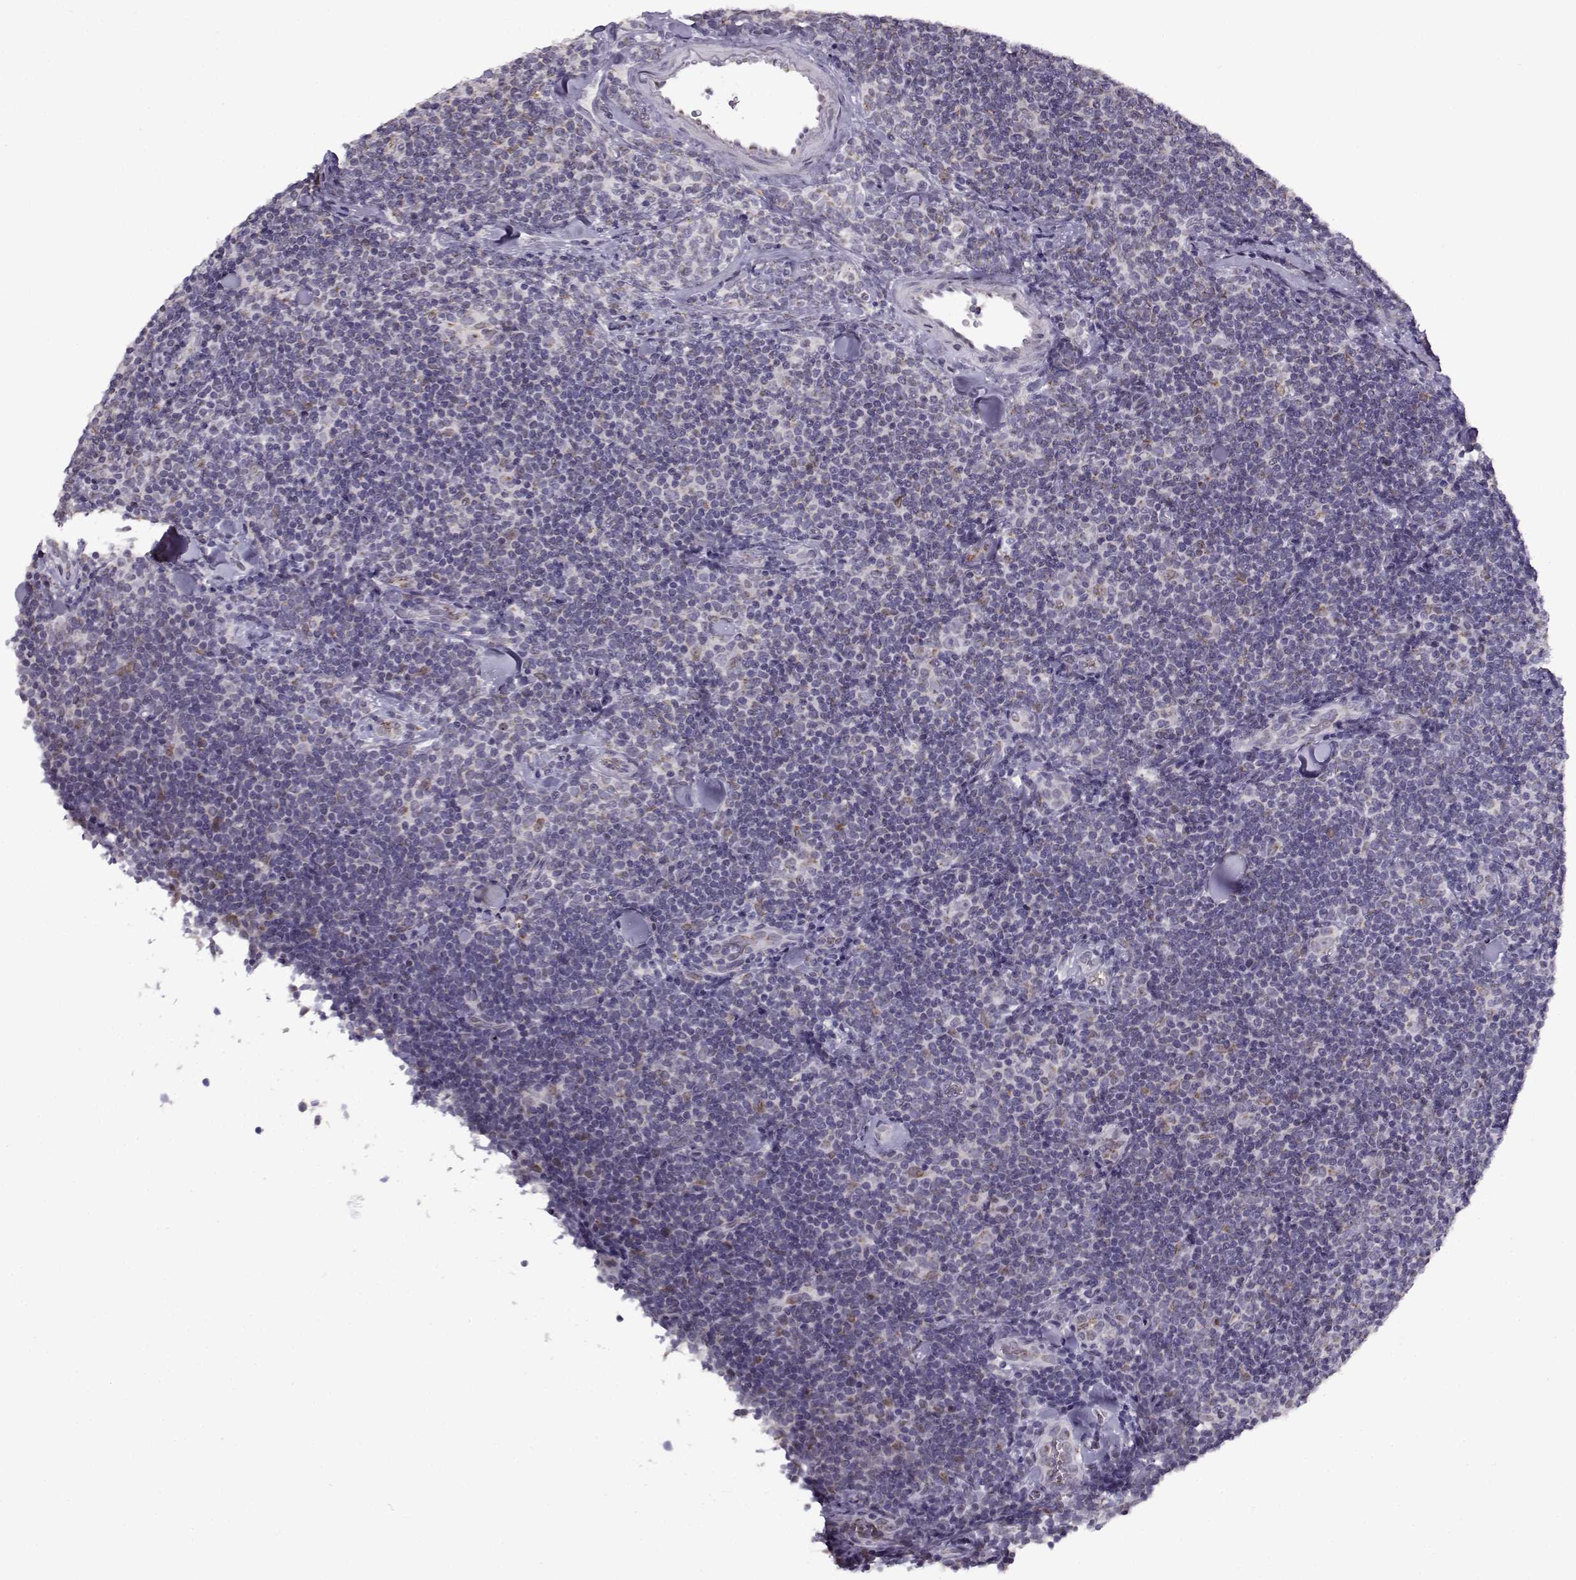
{"staining": {"intensity": "negative", "quantity": "none", "location": "none"}, "tissue": "lymphoma", "cell_type": "Tumor cells", "image_type": "cancer", "snomed": [{"axis": "morphology", "description": "Malignant lymphoma, non-Hodgkin's type, Low grade"}, {"axis": "topography", "description": "Lymph node"}], "caption": "Photomicrograph shows no protein expression in tumor cells of lymphoma tissue. (DAB (3,3'-diaminobenzidine) IHC with hematoxylin counter stain).", "gene": "SLC4A5", "patient": {"sex": "female", "age": 56}}